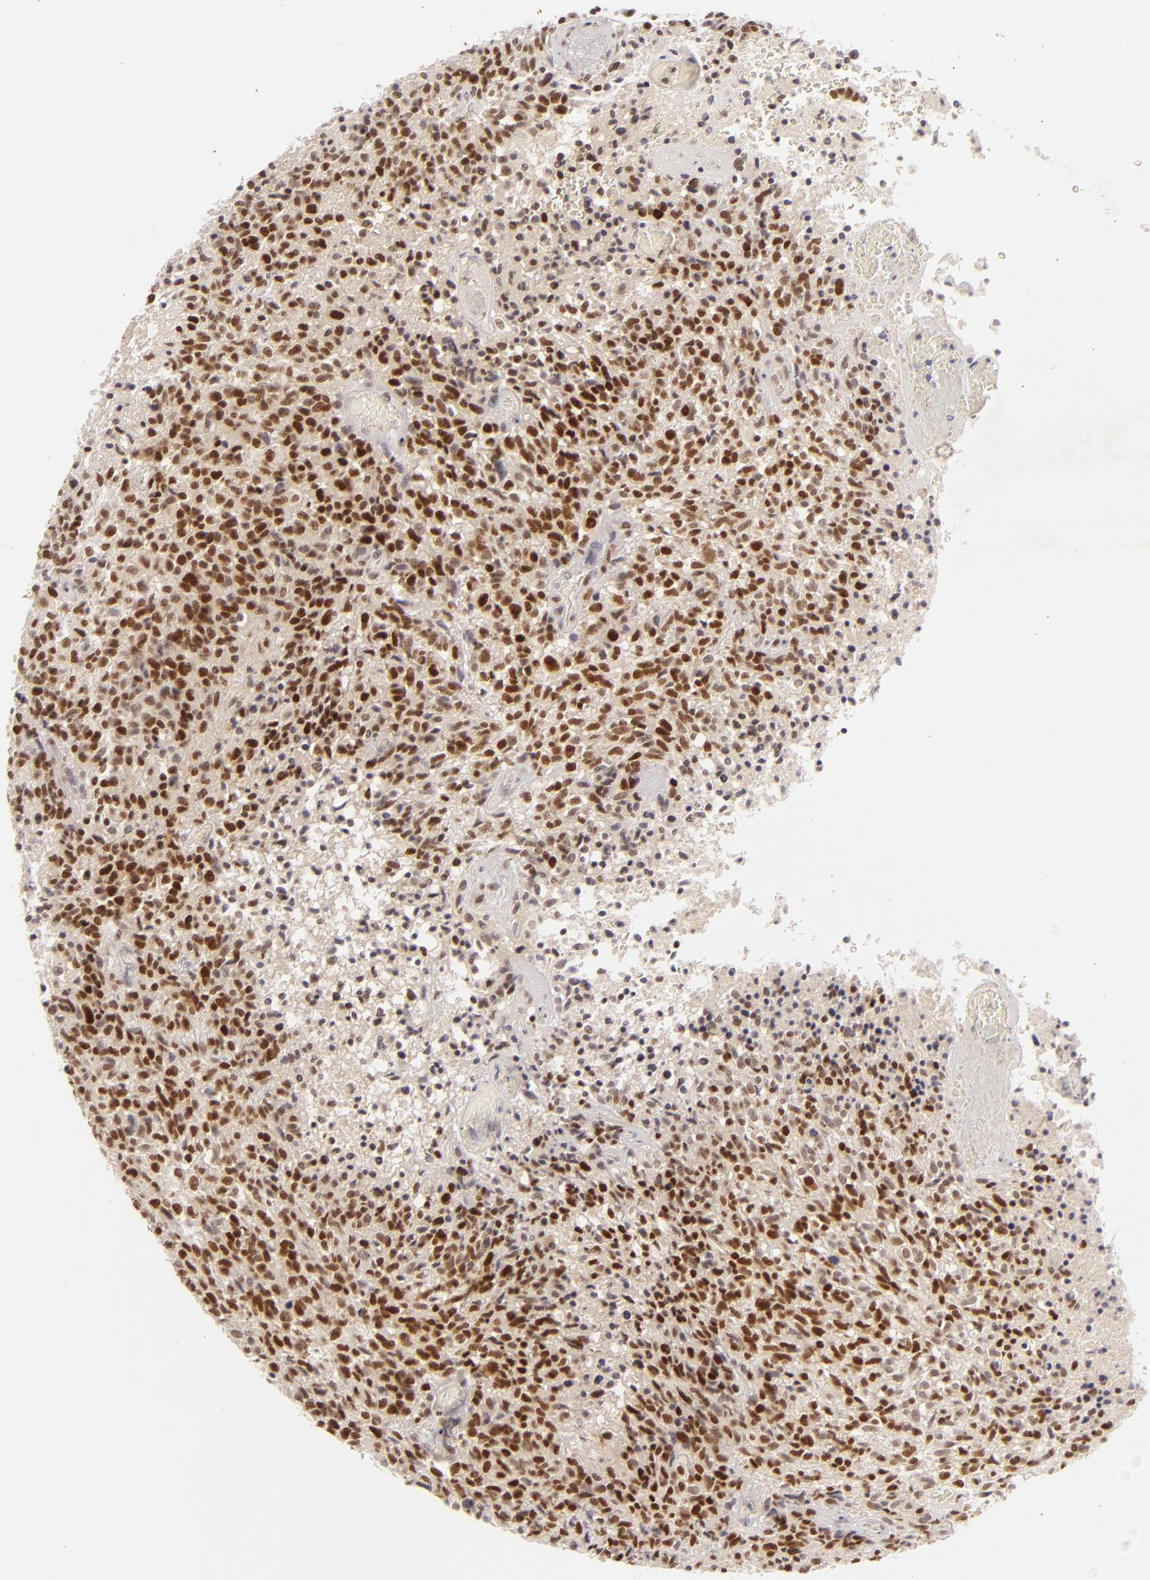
{"staining": {"intensity": "strong", "quantity": ">75%", "location": "nuclear"}, "tissue": "glioma", "cell_type": "Tumor cells", "image_type": "cancer", "snomed": [{"axis": "morphology", "description": "Glioma, malignant, High grade"}, {"axis": "topography", "description": "Brain"}], "caption": "Malignant glioma (high-grade) stained with a brown dye reveals strong nuclear positive staining in approximately >75% of tumor cells.", "gene": "FEN1", "patient": {"sex": "male", "age": 36}}